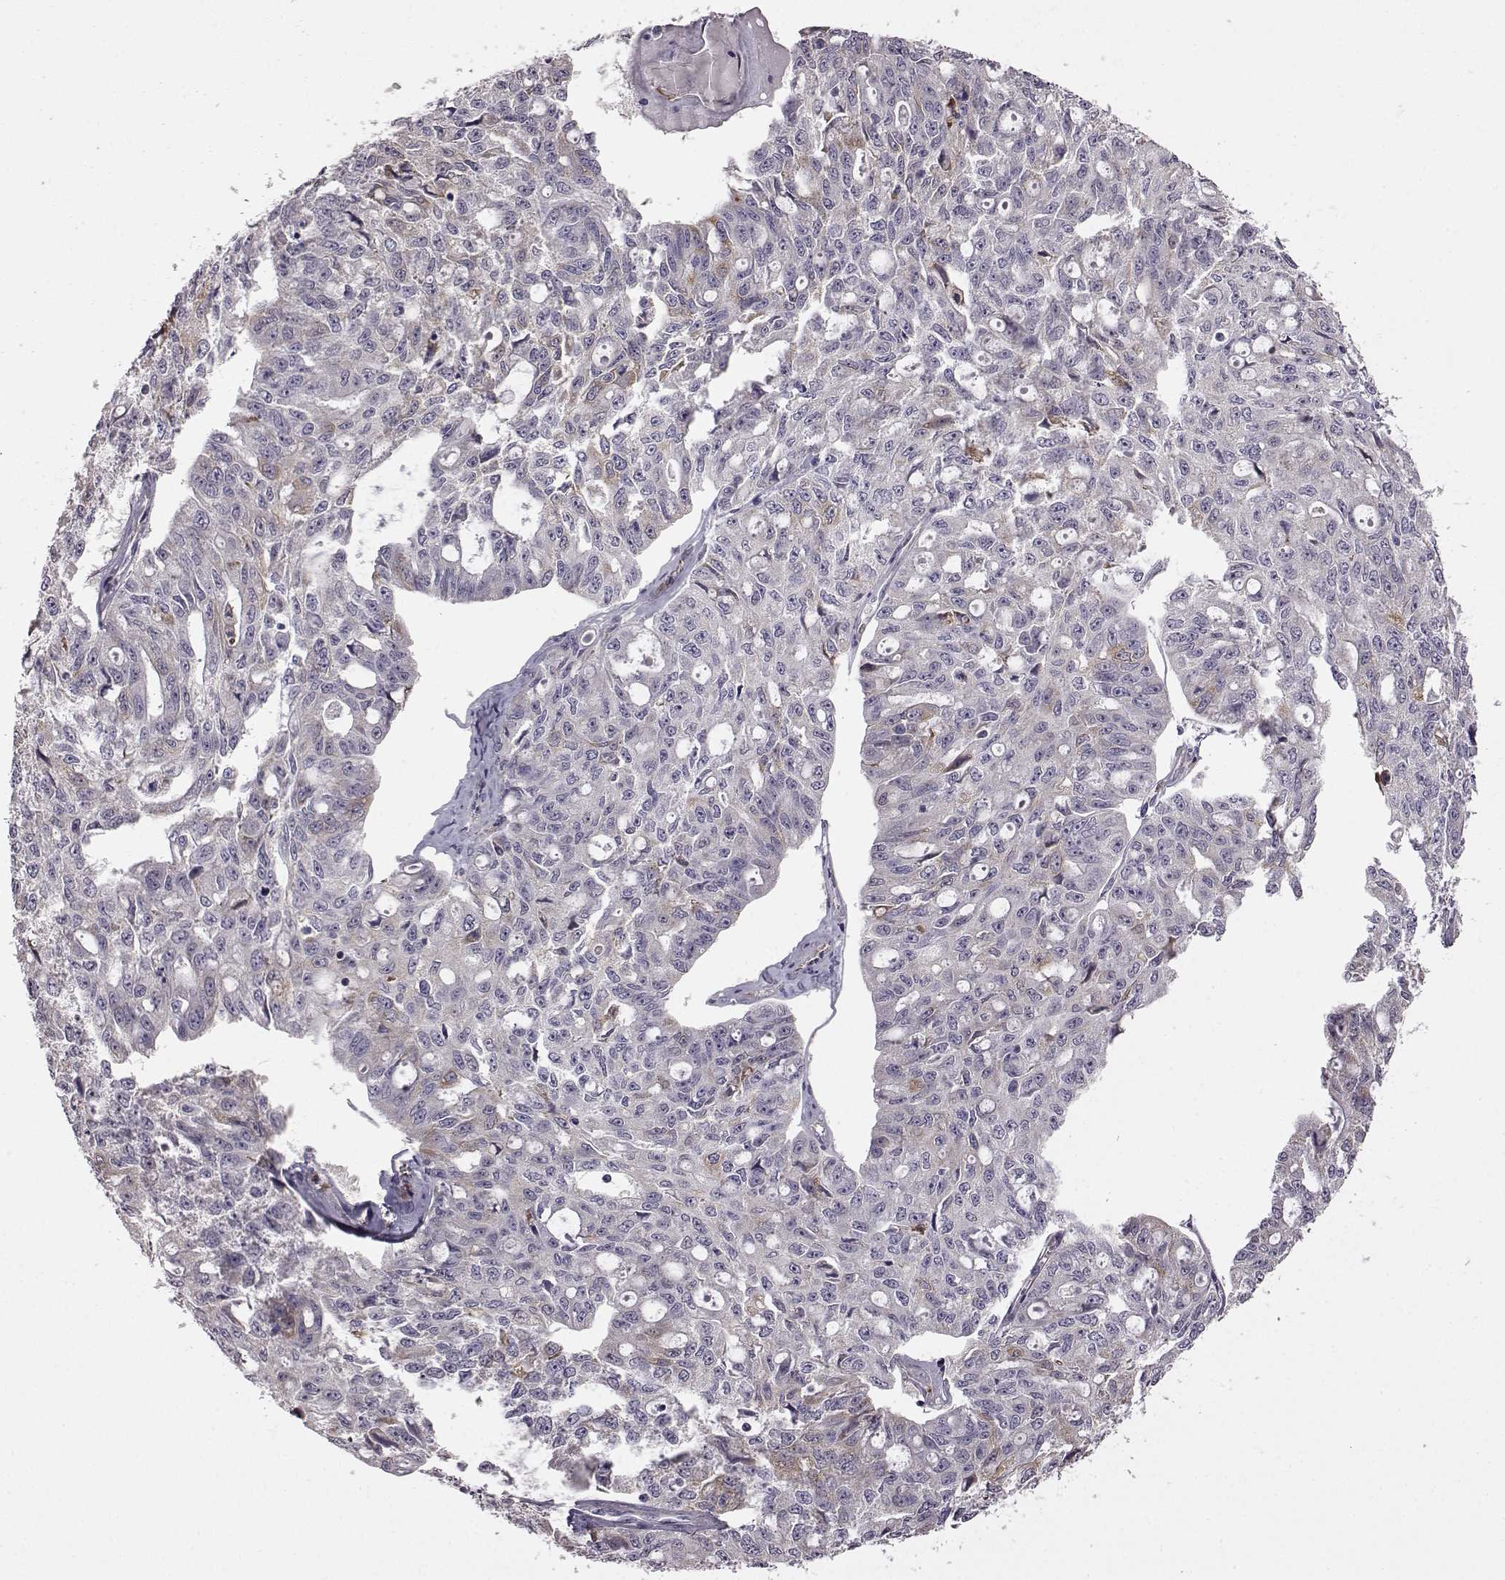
{"staining": {"intensity": "negative", "quantity": "none", "location": "none"}, "tissue": "ovarian cancer", "cell_type": "Tumor cells", "image_type": "cancer", "snomed": [{"axis": "morphology", "description": "Carcinoma, endometroid"}, {"axis": "topography", "description": "Ovary"}], "caption": "Tumor cells show no significant protein positivity in ovarian cancer.", "gene": "ADGRG2", "patient": {"sex": "female", "age": 65}}